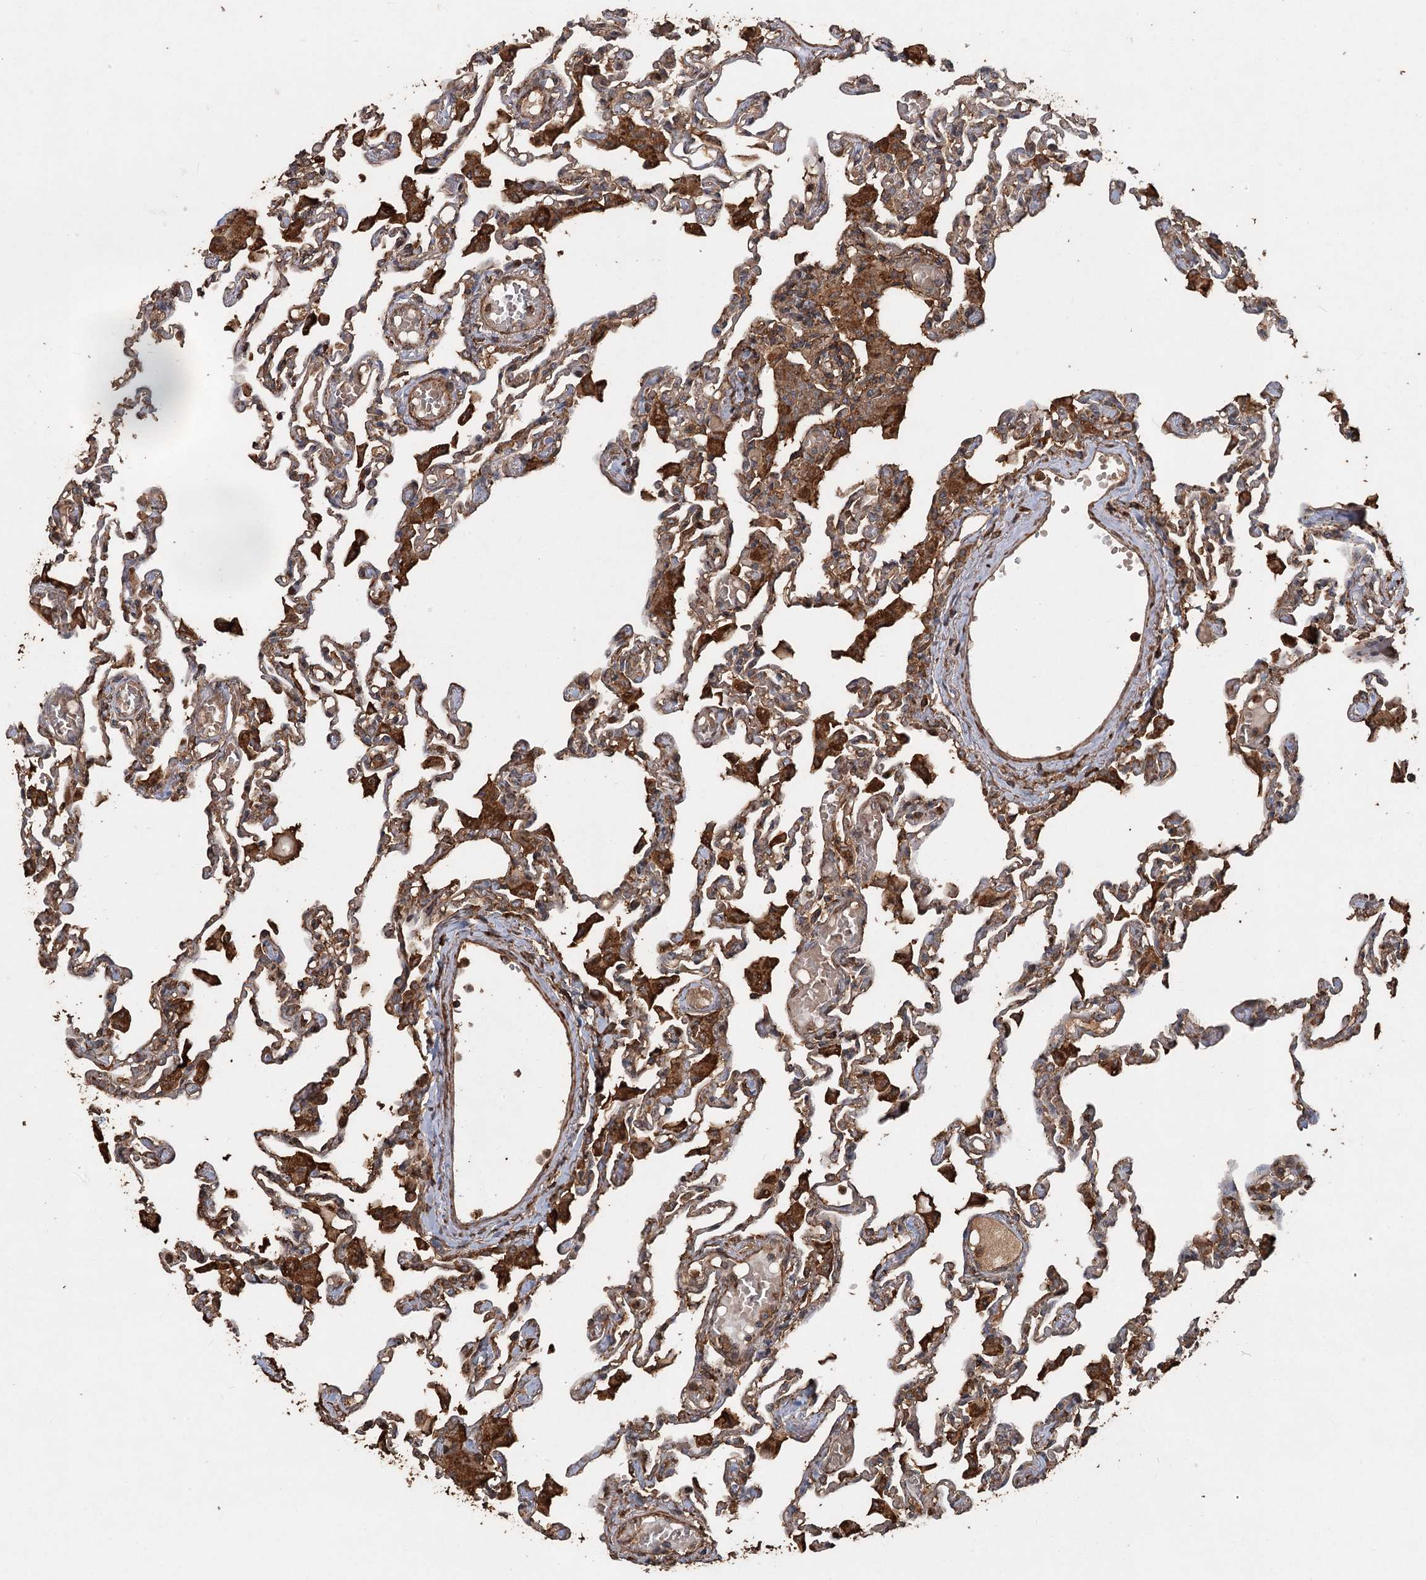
{"staining": {"intensity": "moderate", "quantity": ">75%", "location": "cytoplasmic/membranous"}, "tissue": "lung", "cell_type": "Alveolar cells", "image_type": "normal", "snomed": [{"axis": "morphology", "description": "Normal tissue, NOS"}, {"axis": "topography", "description": "Bronchus"}, {"axis": "topography", "description": "Lung"}], "caption": "Moderate cytoplasmic/membranous positivity for a protein is present in about >75% of alveolar cells of unremarkable lung using immunohistochemistry (IHC).", "gene": "PIK3C2A", "patient": {"sex": "female", "age": 49}}